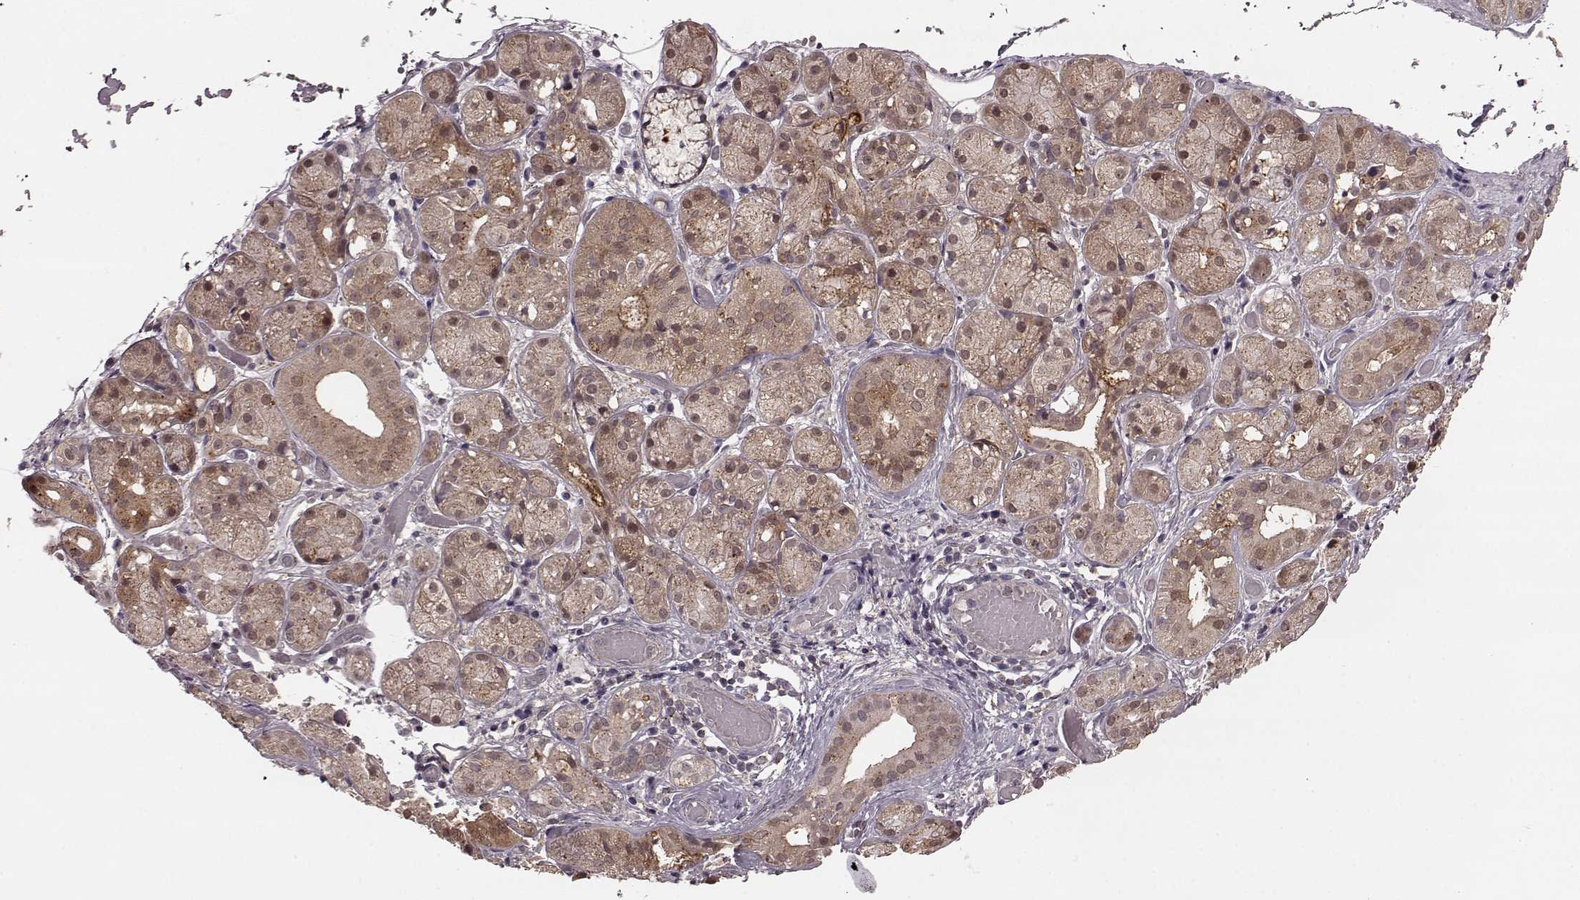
{"staining": {"intensity": "weak", "quantity": "25%-75%", "location": "cytoplasmic/membranous,nuclear"}, "tissue": "salivary gland", "cell_type": "Glandular cells", "image_type": "normal", "snomed": [{"axis": "morphology", "description": "Normal tissue, NOS"}, {"axis": "topography", "description": "Salivary gland"}, {"axis": "topography", "description": "Peripheral nerve tissue"}], "caption": "Immunohistochemistry (IHC) staining of benign salivary gland, which exhibits low levels of weak cytoplasmic/membranous,nuclear expression in about 25%-75% of glandular cells indicating weak cytoplasmic/membranous,nuclear protein expression. The staining was performed using DAB (3,3'-diaminobenzidine) (brown) for protein detection and nuclei were counterstained in hematoxylin (blue).", "gene": "GSS", "patient": {"sex": "male", "age": 71}}